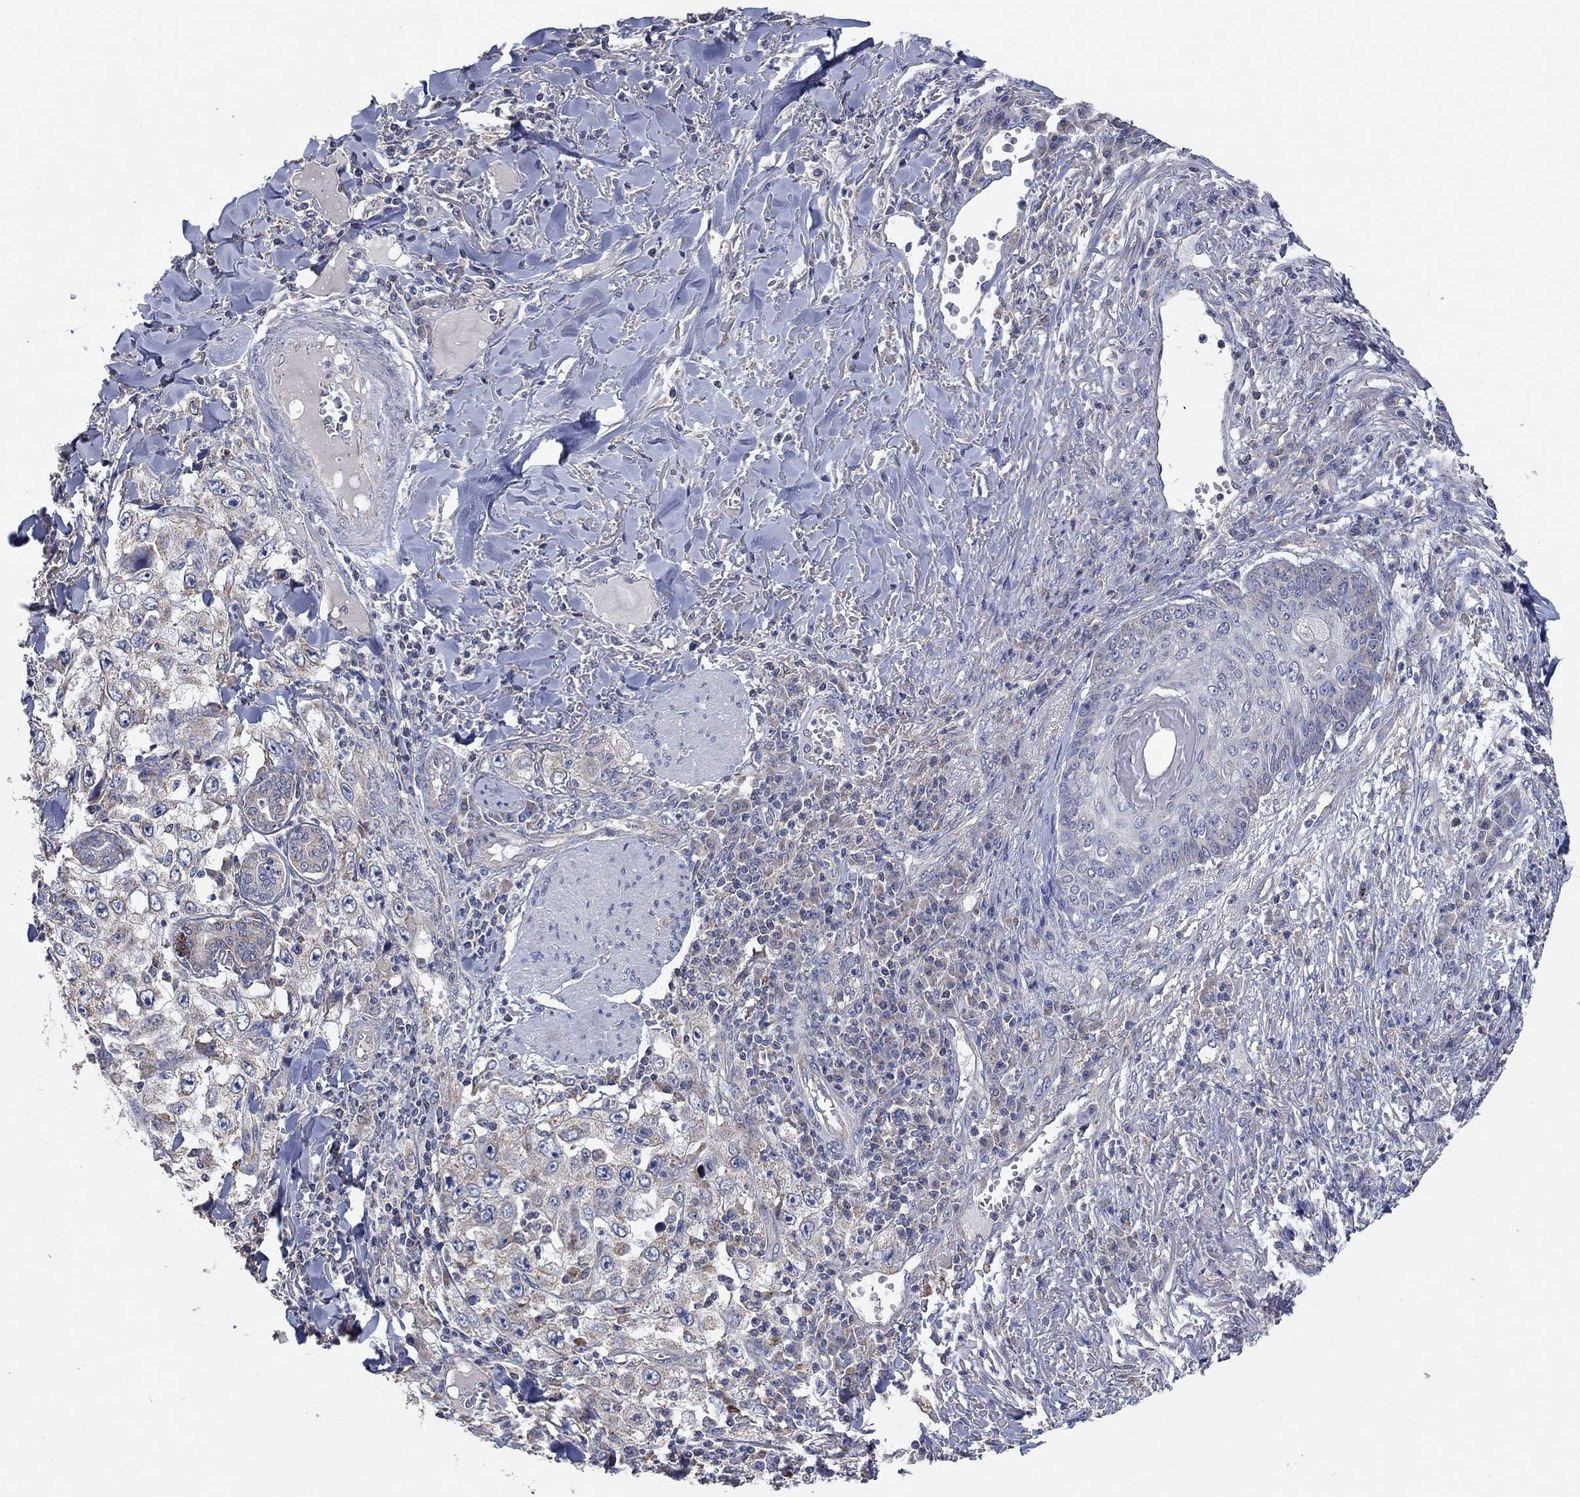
{"staining": {"intensity": "negative", "quantity": "none", "location": "none"}, "tissue": "skin cancer", "cell_type": "Tumor cells", "image_type": "cancer", "snomed": [{"axis": "morphology", "description": "Squamous cell carcinoma, NOS"}, {"axis": "topography", "description": "Skin"}], "caption": "DAB (3,3'-diaminobenzidine) immunohistochemical staining of human skin squamous cell carcinoma shows no significant expression in tumor cells.", "gene": "UGT8", "patient": {"sex": "male", "age": 82}}